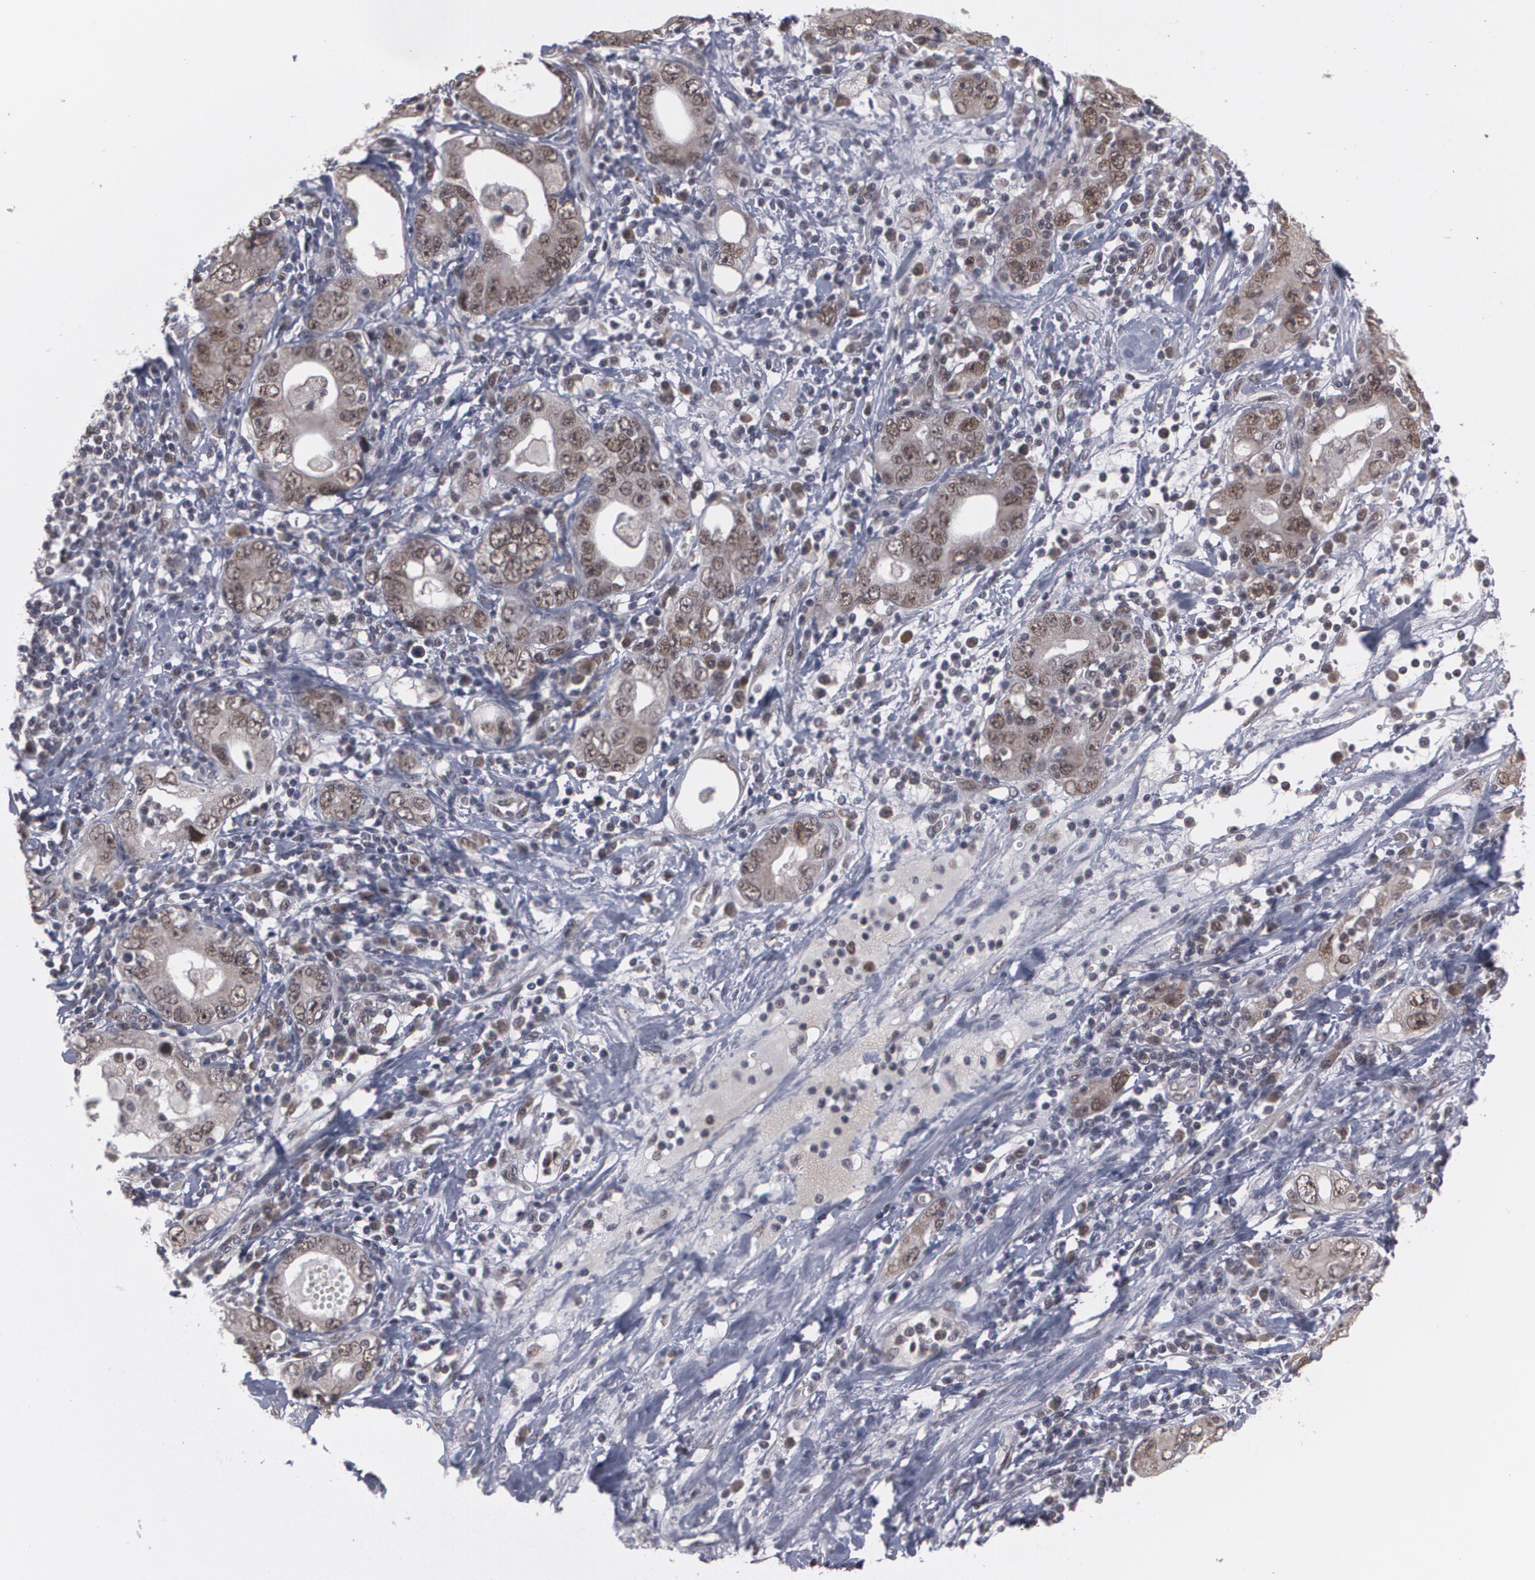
{"staining": {"intensity": "moderate", "quantity": ">75%", "location": "nuclear"}, "tissue": "stomach cancer", "cell_type": "Tumor cells", "image_type": "cancer", "snomed": [{"axis": "morphology", "description": "Adenocarcinoma, NOS"}, {"axis": "topography", "description": "Stomach, lower"}], "caption": "Immunohistochemistry (IHC) of human stomach cancer exhibits medium levels of moderate nuclear positivity in about >75% of tumor cells. The protein is shown in brown color, while the nuclei are stained blue.", "gene": "INTS6", "patient": {"sex": "female", "age": 93}}